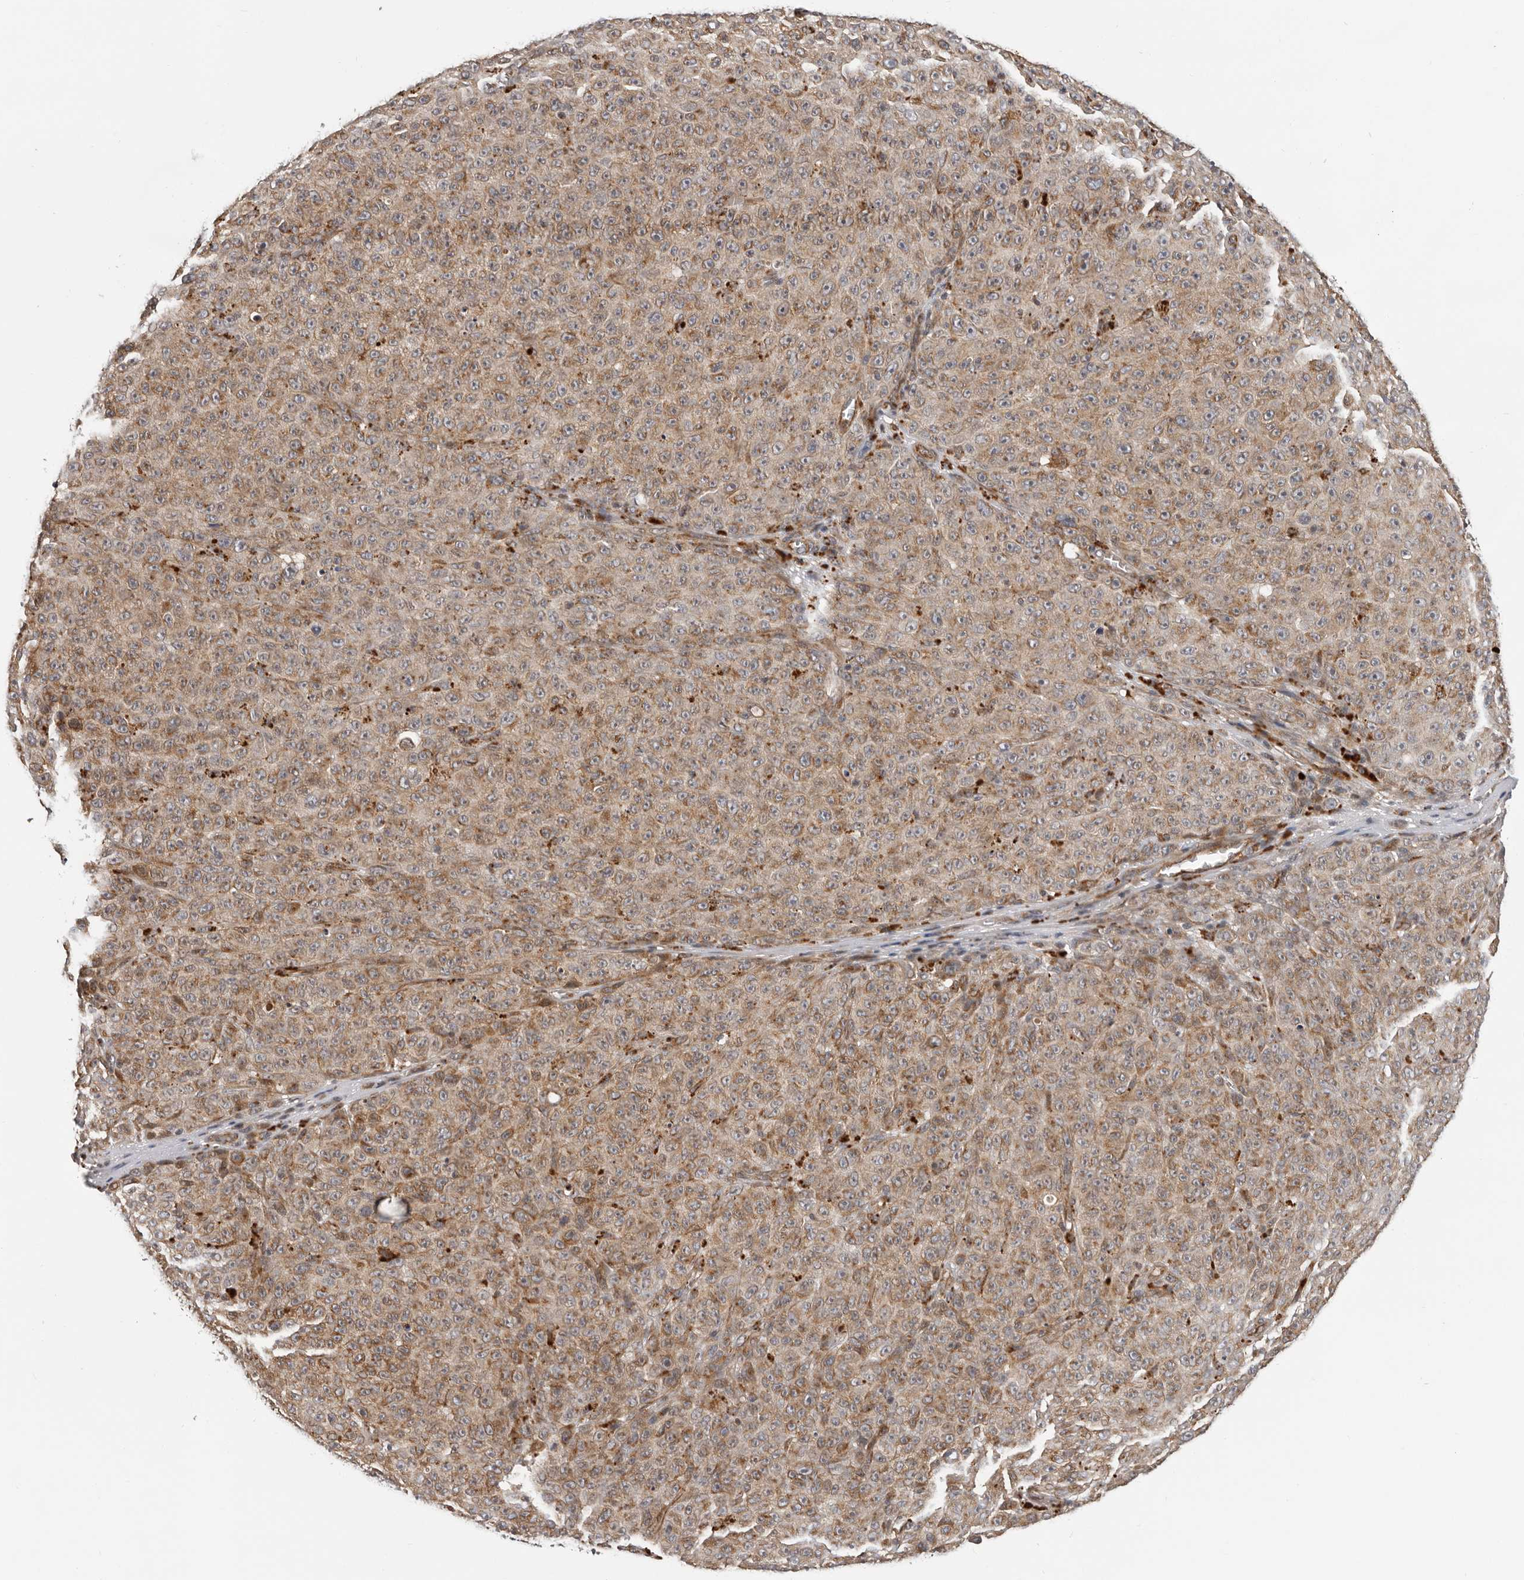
{"staining": {"intensity": "moderate", "quantity": ">75%", "location": "cytoplasmic/membranous"}, "tissue": "melanoma", "cell_type": "Tumor cells", "image_type": "cancer", "snomed": [{"axis": "morphology", "description": "Malignant melanoma, NOS"}, {"axis": "topography", "description": "Skin"}], "caption": "Moderate cytoplasmic/membranous positivity is appreciated in approximately >75% of tumor cells in melanoma.", "gene": "RNF157", "patient": {"sex": "female", "age": 82}}